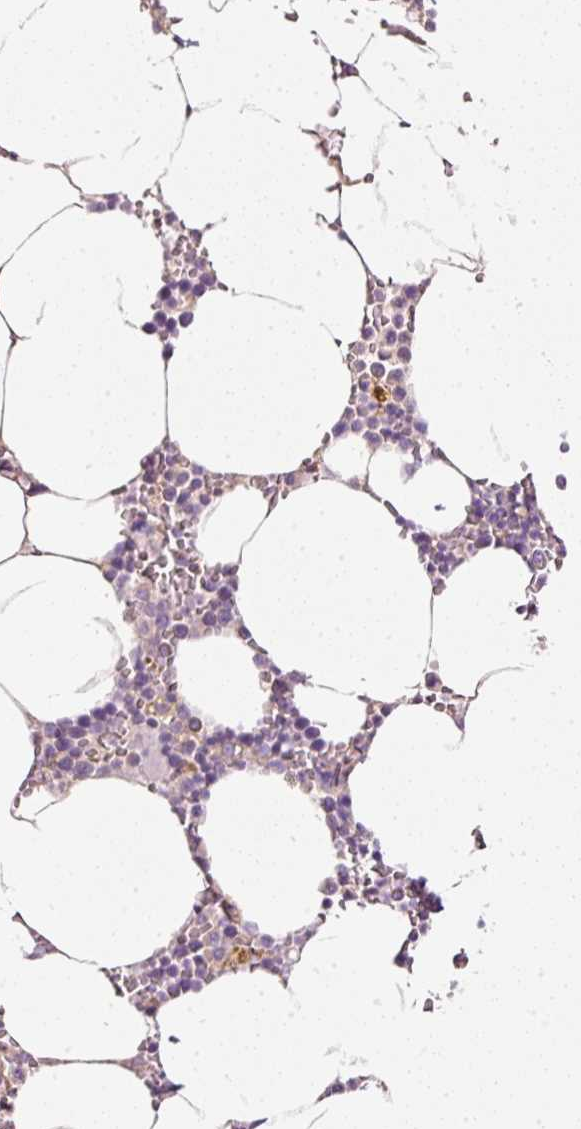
{"staining": {"intensity": "negative", "quantity": "none", "location": "none"}, "tissue": "bone marrow", "cell_type": "Hematopoietic cells", "image_type": "normal", "snomed": [{"axis": "morphology", "description": "Normal tissue, NOS"}, {"axis": "topography", "description": "Bone marrow"}], "caption": "A high-resolution micrograph shows IHC staining of benign bone marrow, which reveals no significant positivity in hematopoietic cells.", "gene": "PAQR9", "patient": {"sex": "male", "age": 70}}